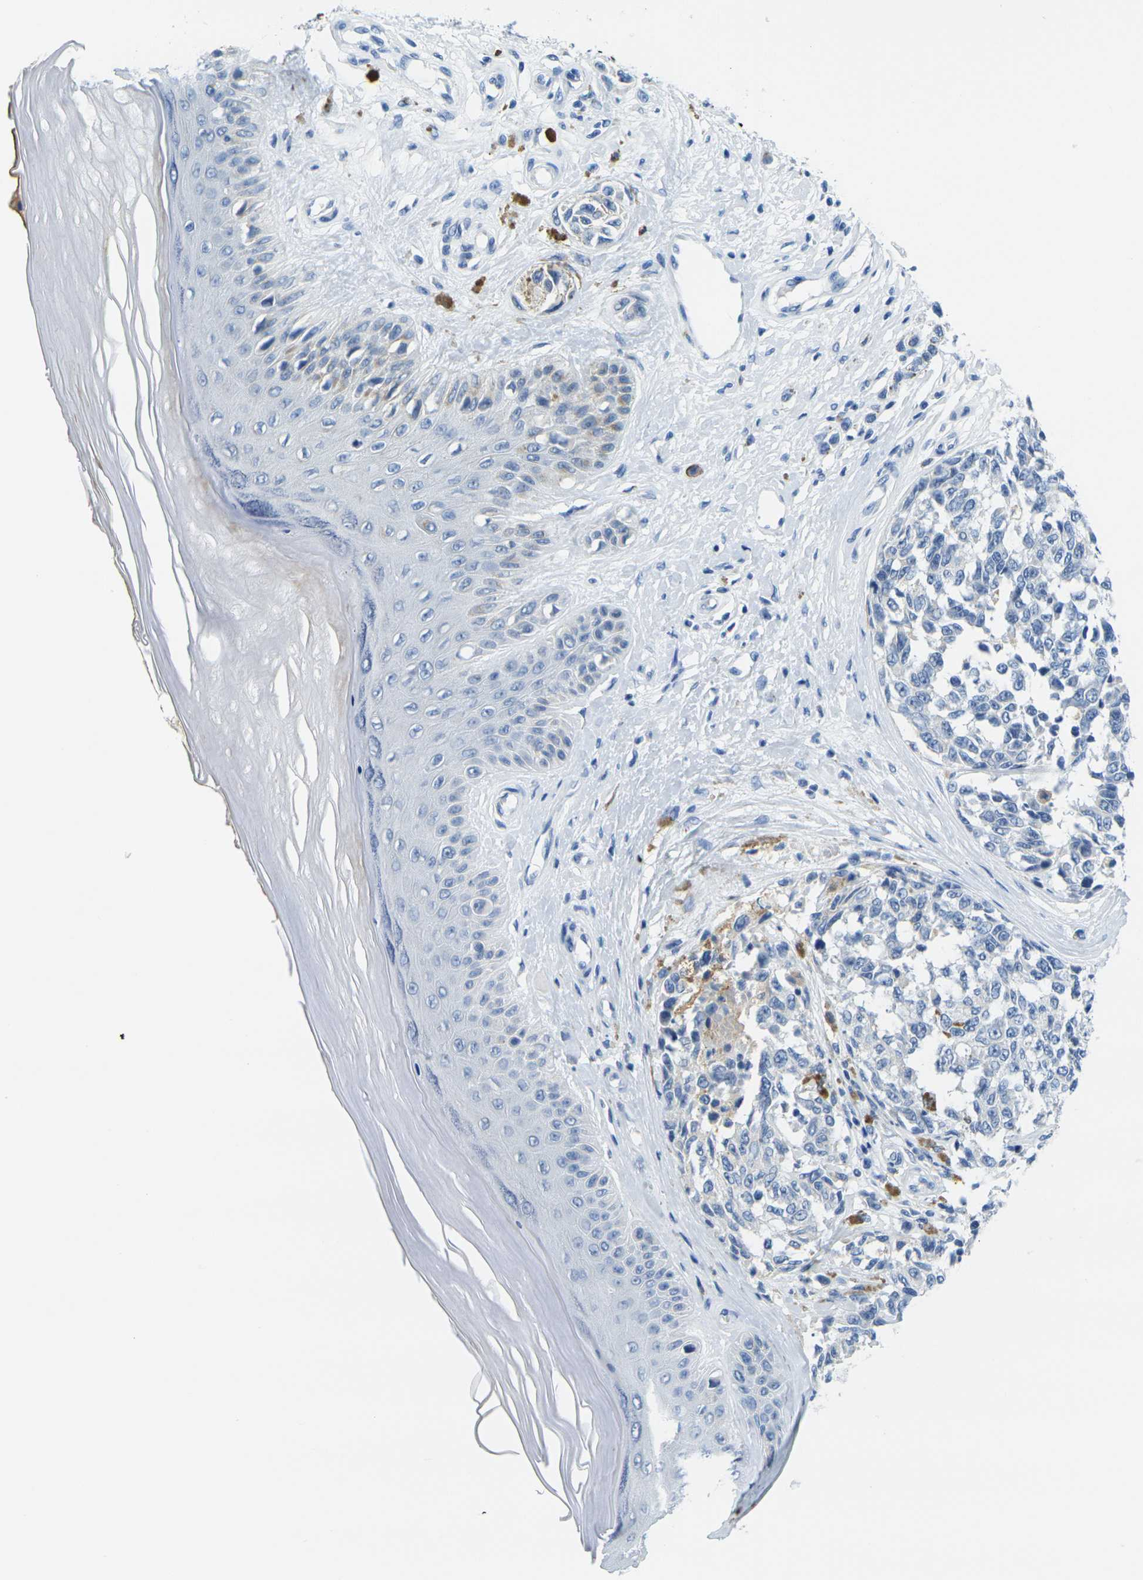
{"staining": {"intensity": "negative", "quantity": "none", "location": "none"}, "tissue": "melanoma", "cell_type": "Tumor cells", "image_type": "cancer", "snomed": [{"axis": "morphology", "description": "Malignant melanoma, NOS"}, {"axis": "topography", "description": "Skin"}], "caption": "High power microscopy image of an immunohistochemistry (IHC) histopathology image of malignant melanoma, revealing no significant positivity in tumor cells.", "gene": "GPR15", "patient": {"sex": "female", "age": 64}}